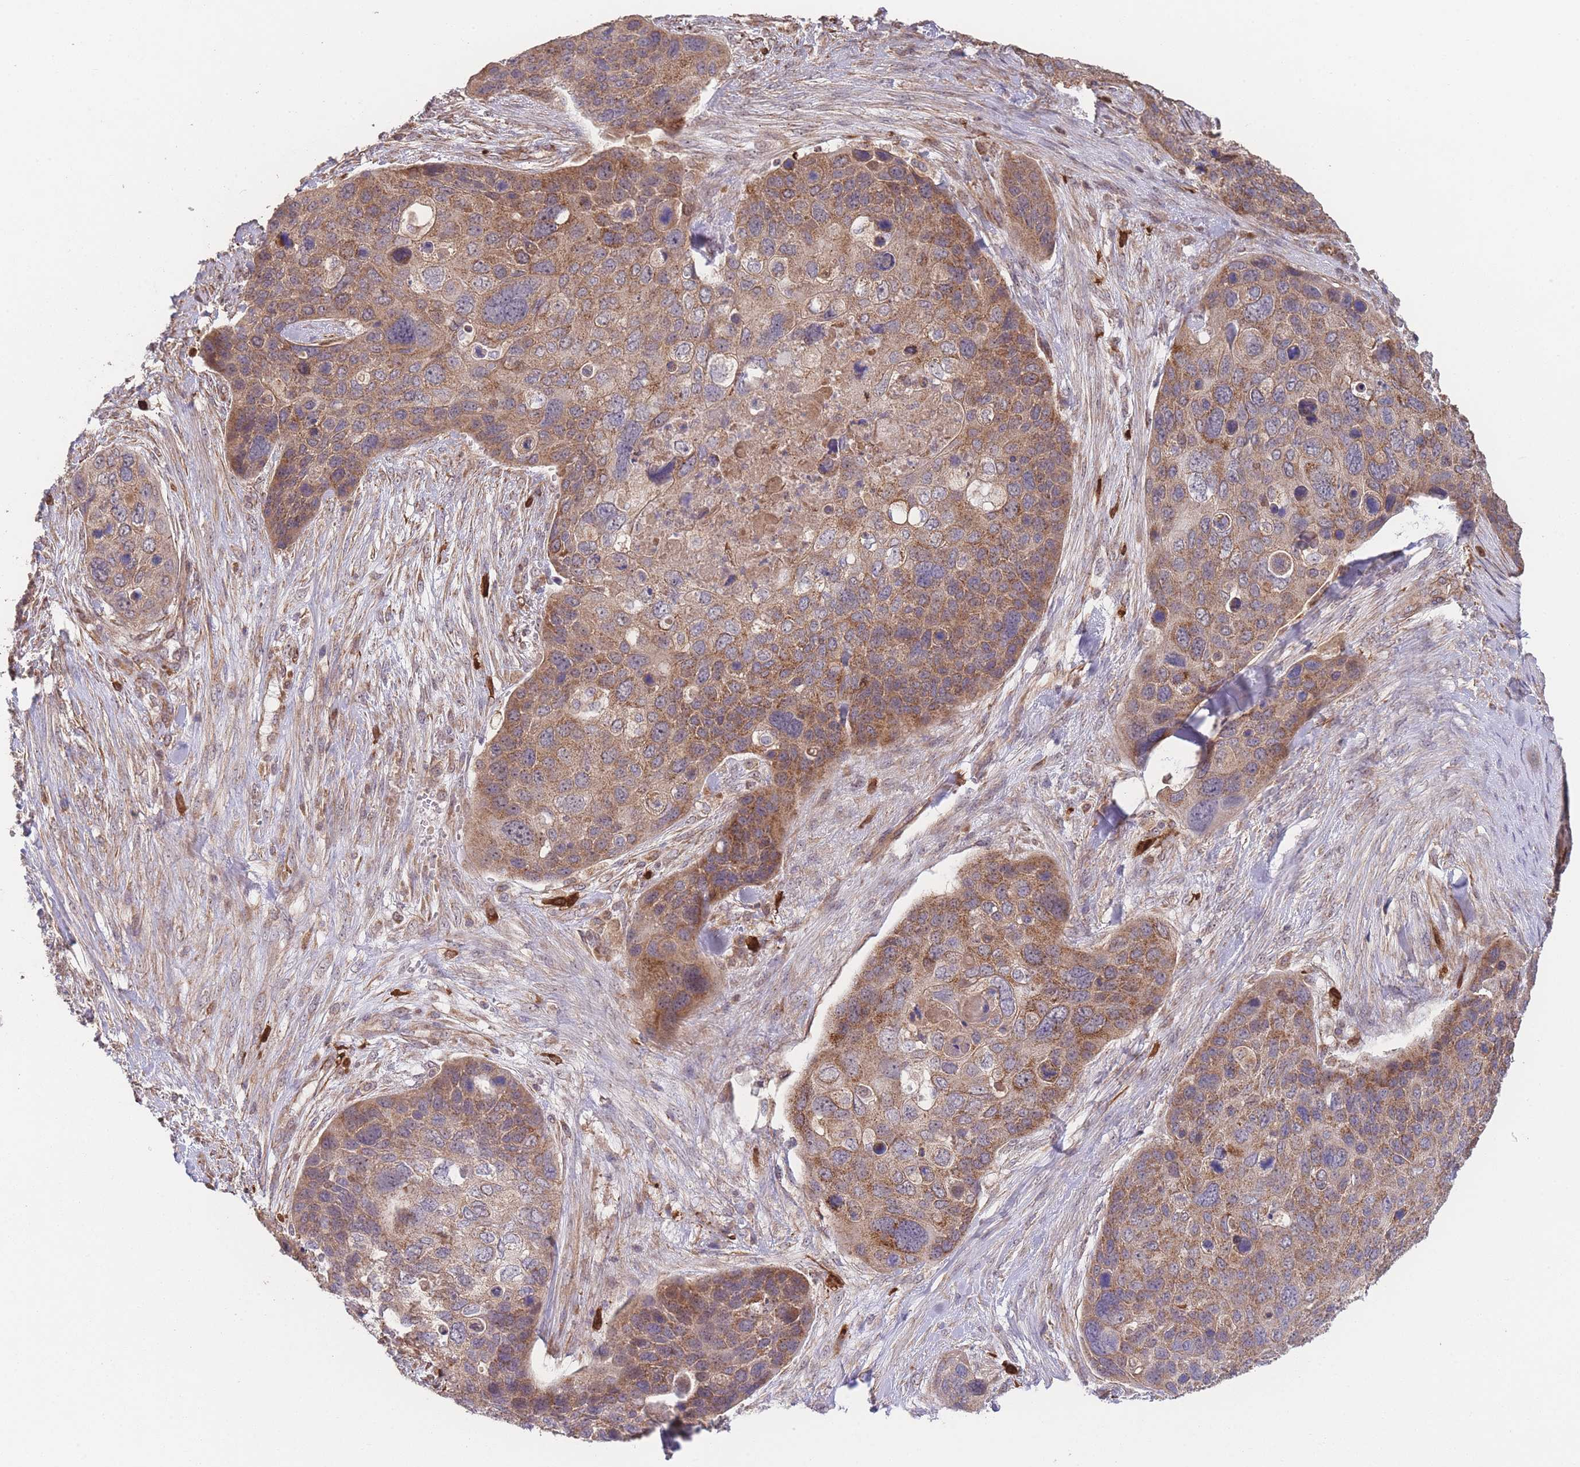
{"staining": {"intensity": "moderate", "quantity": ">75%", "location": "cytoplasmic/membranous"}, "tissue": "skin cancer", "cell_type": "Tumor cells", "image_type": "cancer", "snomed": [{"axis": "morphology", "description": "Basal cell carcinoma"}, {"axis": "topography", "description": "Skin"}], "caption": "This is an image of immunohistochemistry staining of skin basal cell carcinoma, which shows moderate expression in the cytoplasmic/membranous of tumor cells.", "gene": "PXMP4", "patient": {"sex": "female", "age": 74}}